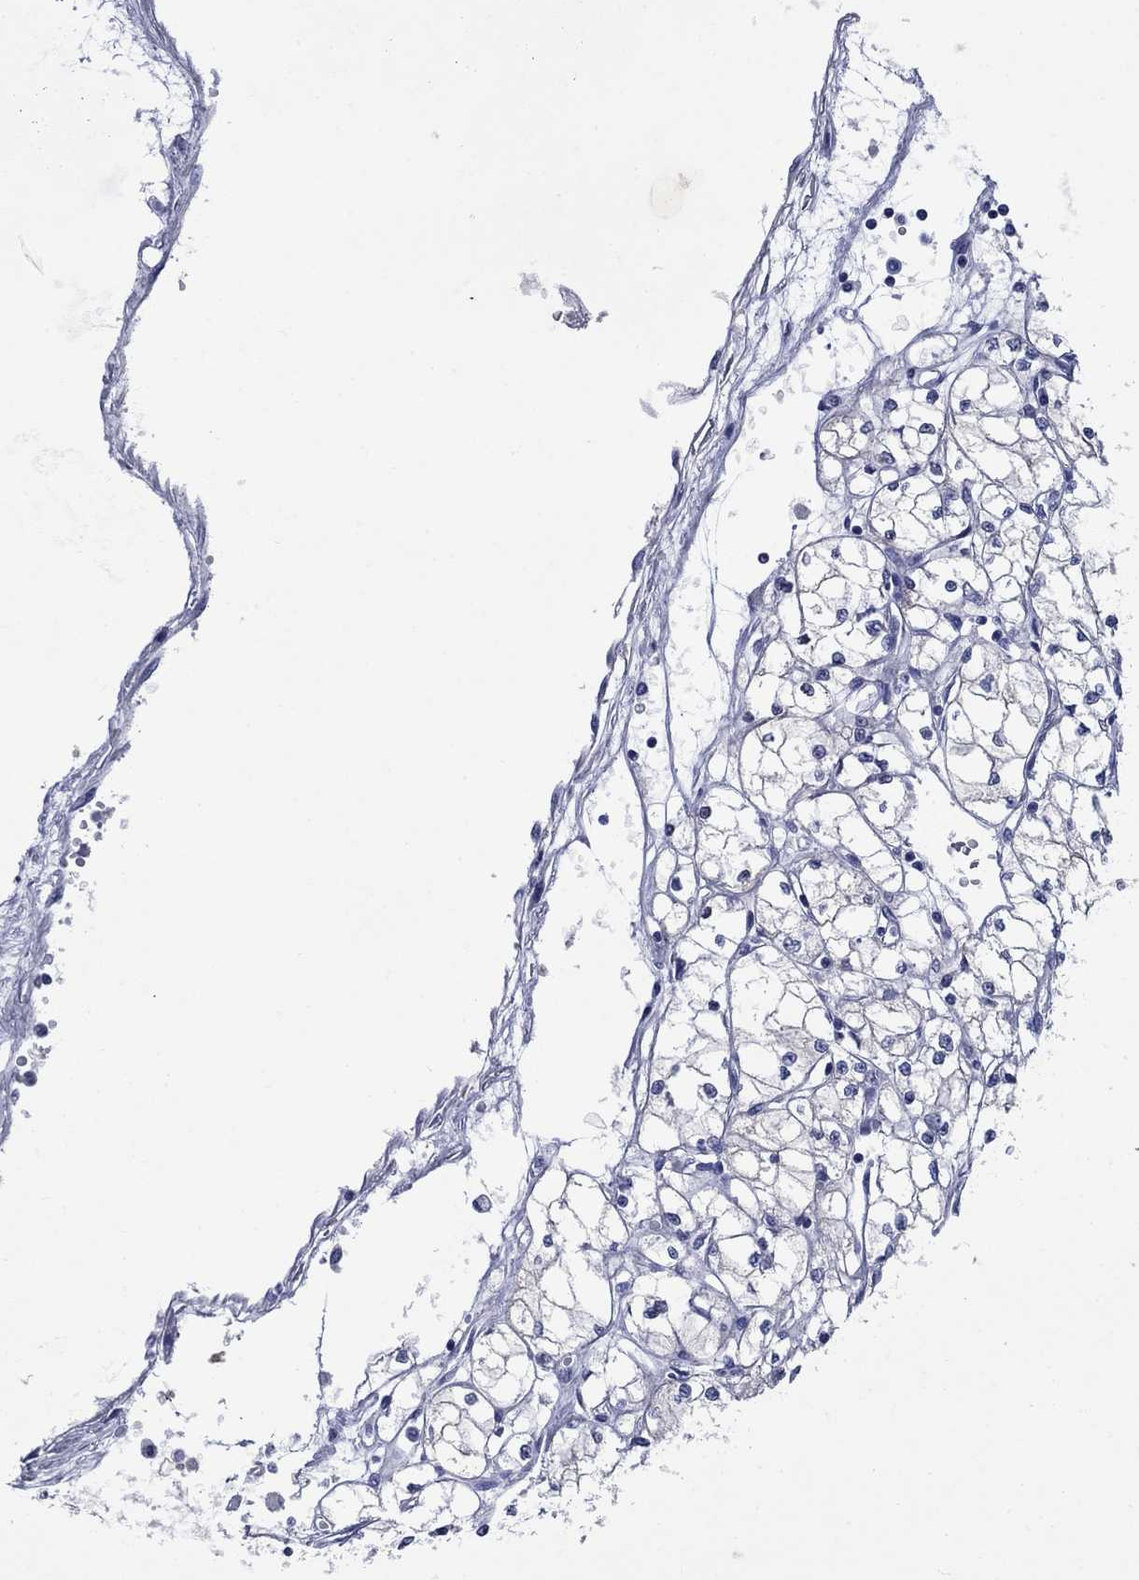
{"staining": {"intensity": "negative", "quantity": "none", "location": "none"}, "tissue": "renal cancer", "cell_type": "Tumor cells", "image_type": "cancer", "snomed": [{"axis": "morphology", "description": "Adenocarcinoma, NOS"}, {"axis": "topography", "description": "Kidney"}], "caption": "Immunohistochemistry of renal cancer displays no expression in tumor cells.", "gene": "SULT2B1", "patient": {"sex": "male", "age": 67}}